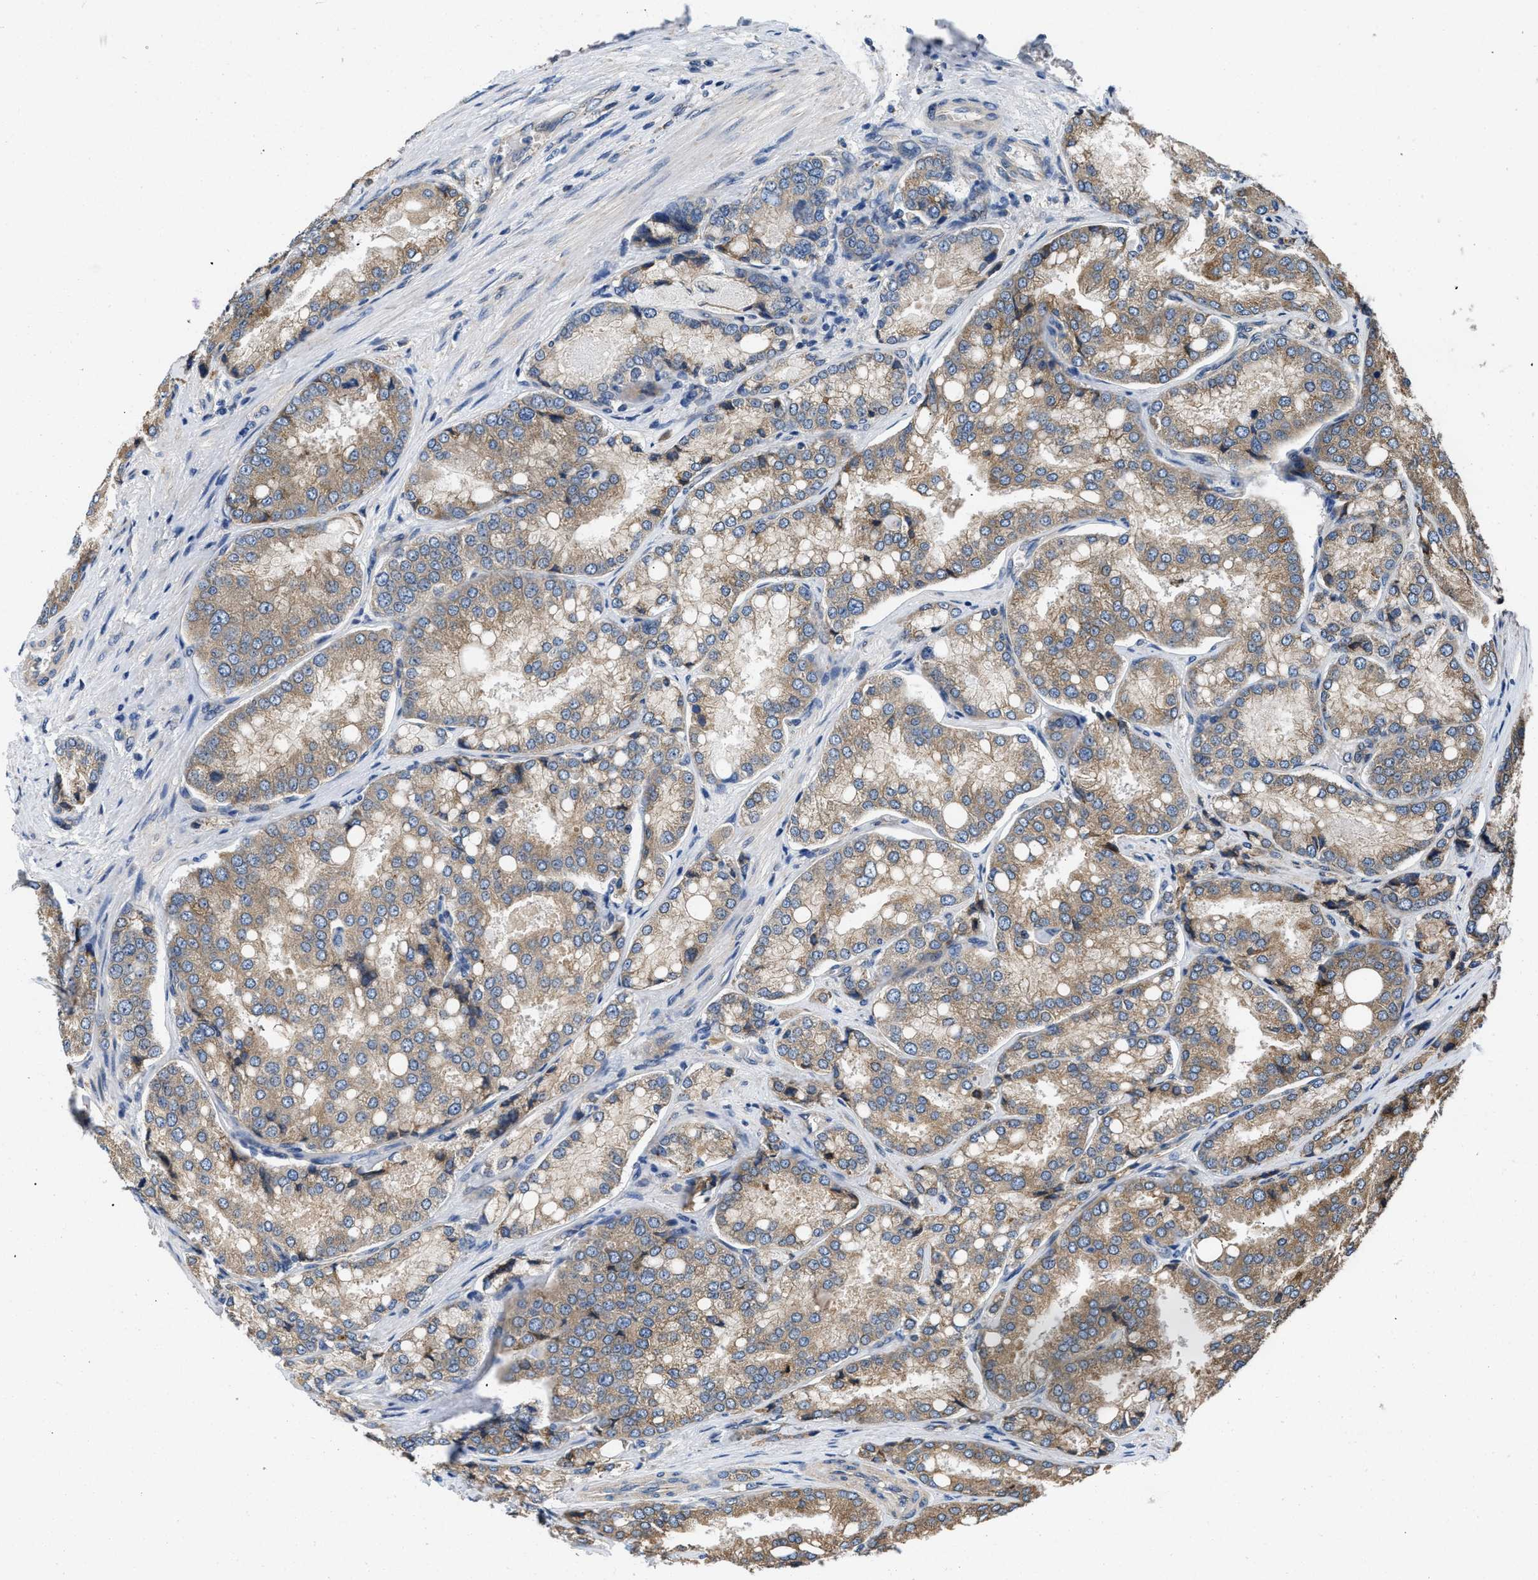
{"staining": {"intensity": "weak", "quantity": ">75%", "location": "cytoplasmic/membranous"}, "tissue": "prostate cancer", "cell_type": "Tumor cells", "image_type": "cancer", "snomed": [{"axis": "morphology", "description": "Adenocarcinoma, High grade"}, {"axis": "topography", "description": "Prostate"}], "caption": "Human high-grade adenocarcinoma (prostate) stained with a protein marker demonstrates weak staining in tumor cells.", "gene": "CEP128", "patient": {"sex": "male", "age": 50}}